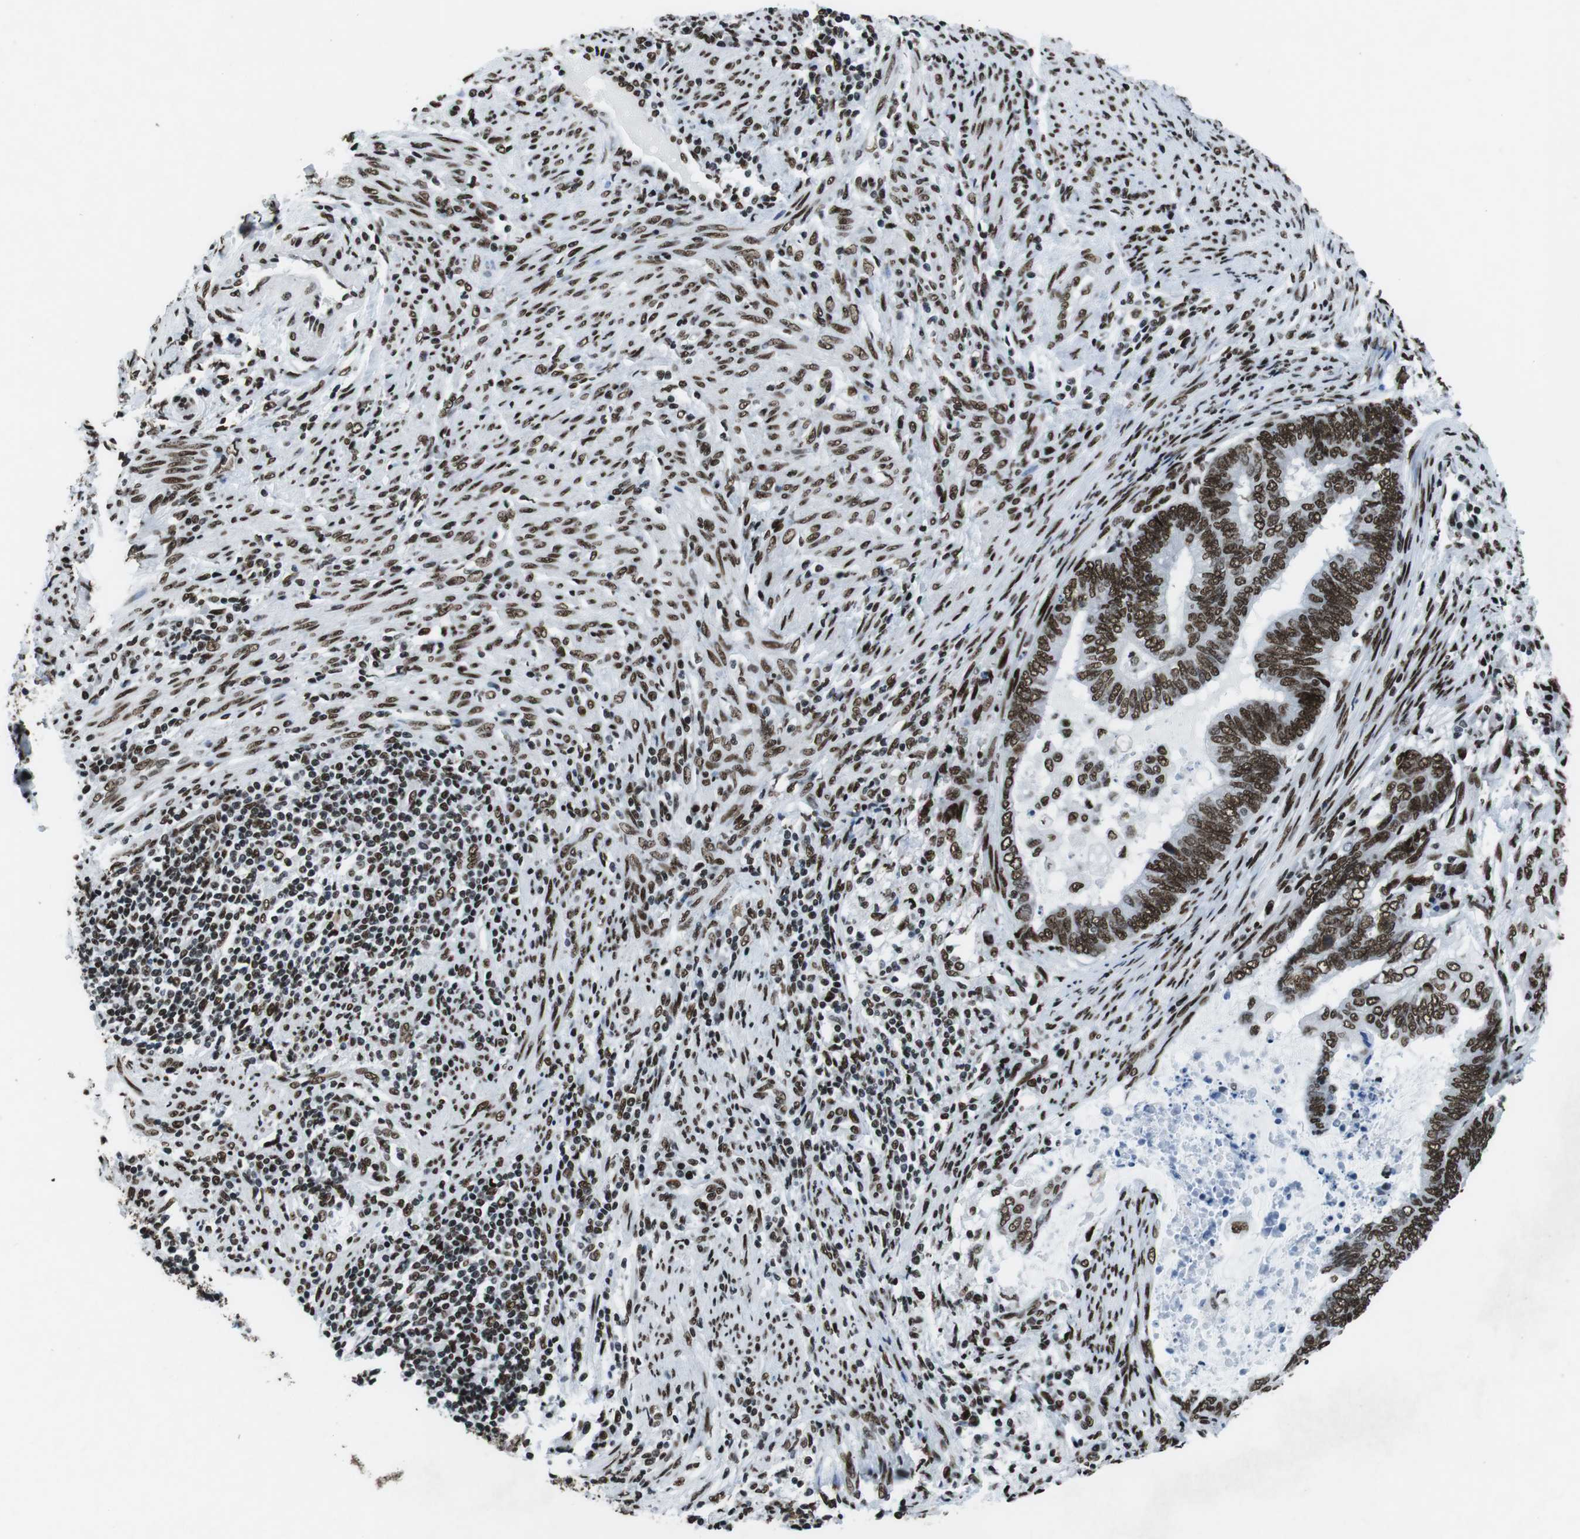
{"staining": {"intensity": "strong", "quantity": ">75%", "location": "nuclear"}, "tissue": "endometrial cancer", "cell_type": "Tumor cells", "image_type": "cancer", "snomed": [{"axis": "morphology", "description": "Adenocarcinoma, NOS"}, {"axis": "topography", "description": "Uterus"}, {"axis": "topography", "description": "Endometrium"}], "caption": "Tumor cells show high levels of strong nuclear positivity in approximately >75% of cells in adenocarcinoma (endometrial).", "gene": "CITED2", "patient": {"sex": "female", "age": 70}}